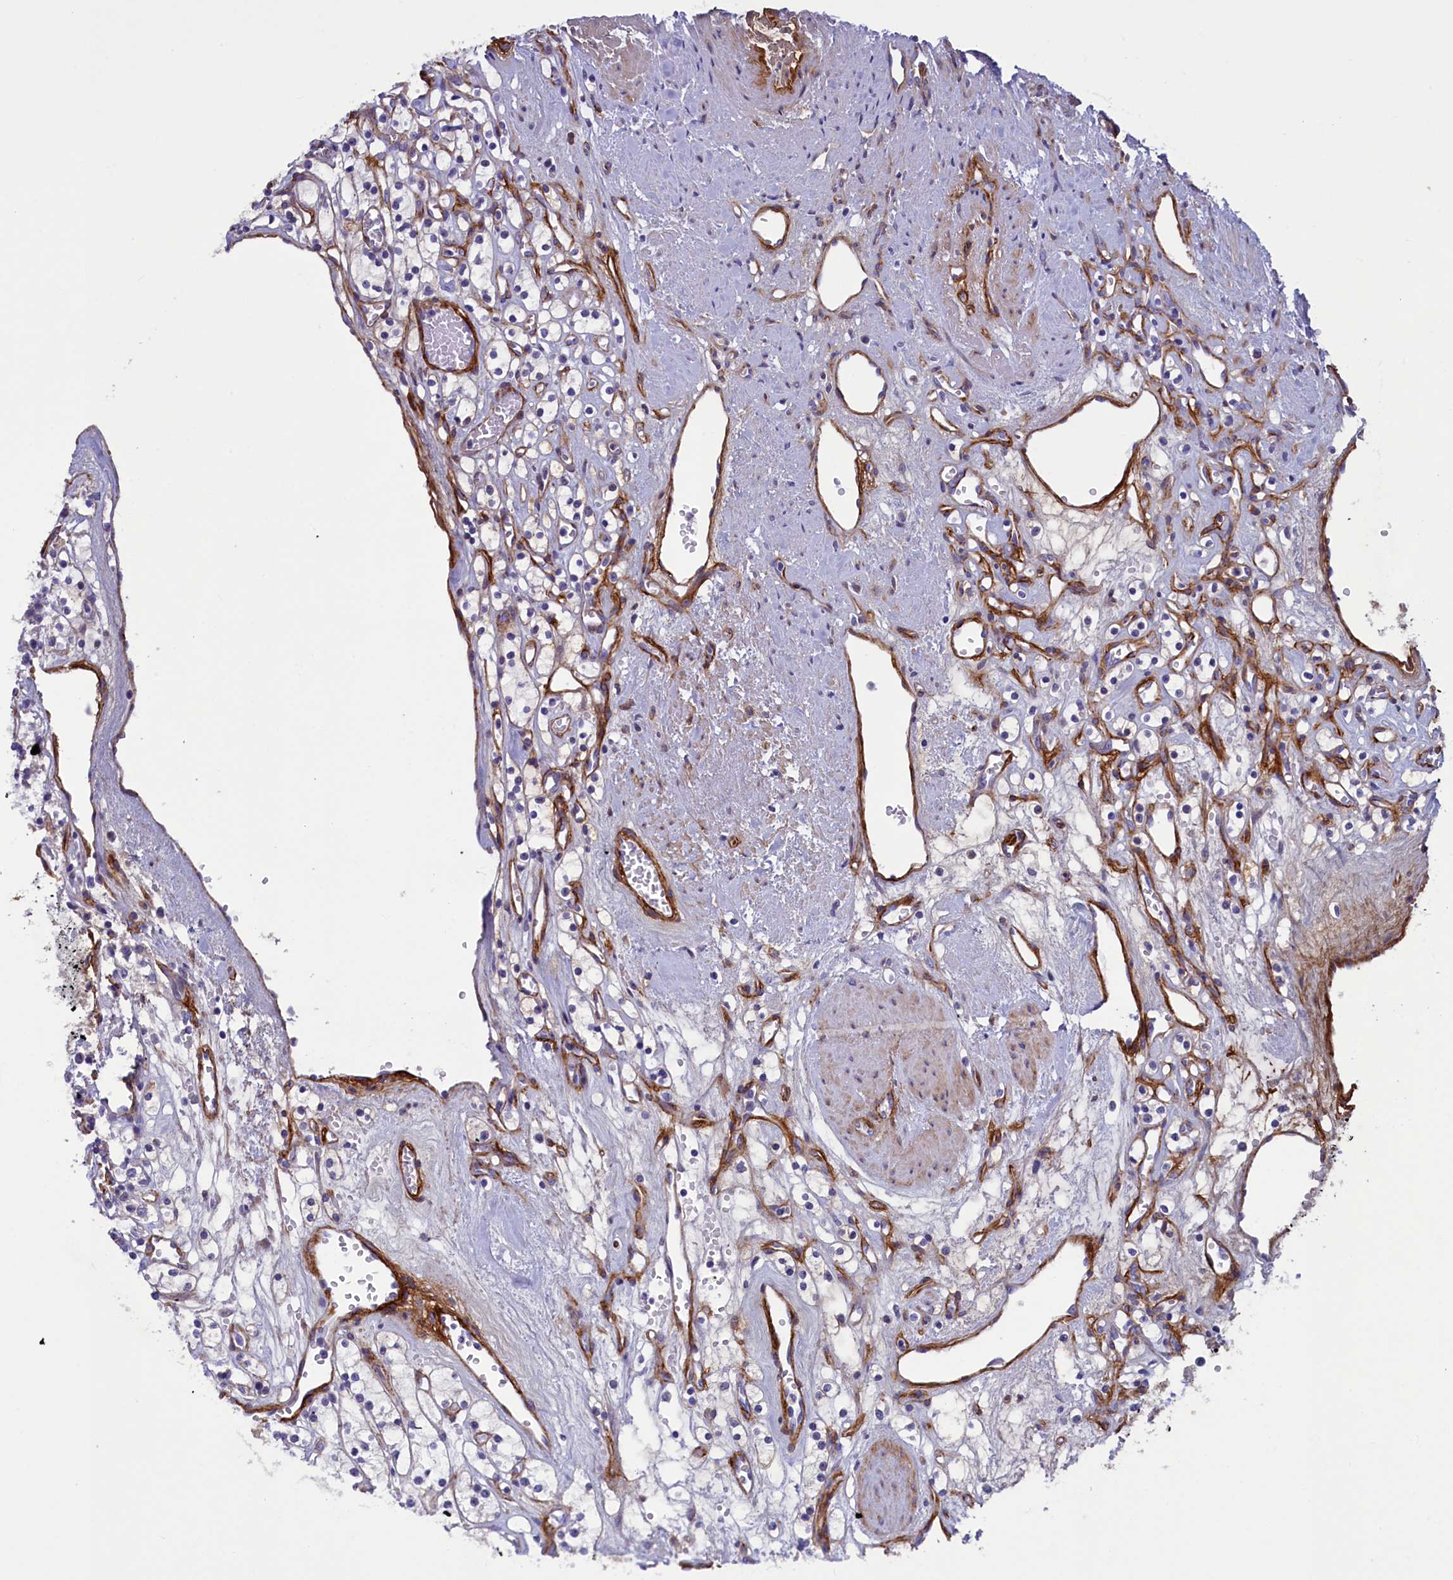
{"staining": {"intensity": "negative", "quantity": "none", "location": "none"}, "tissue": "renal cancer", "cell_type": "Tumor cells", "image_type": "cancer", "snomed": [{"axis": "morphology", "description": "Adenocarcinoma, NOS"}, {"axis": "topography", "description": "Kidney"}], "caption": "This is an IHC histopathology image of human adenocarcinoma (renal). There is no staining in tumor cells.", "gene": "LOXL1", "patient": {"sex": "female", "age": 59}}